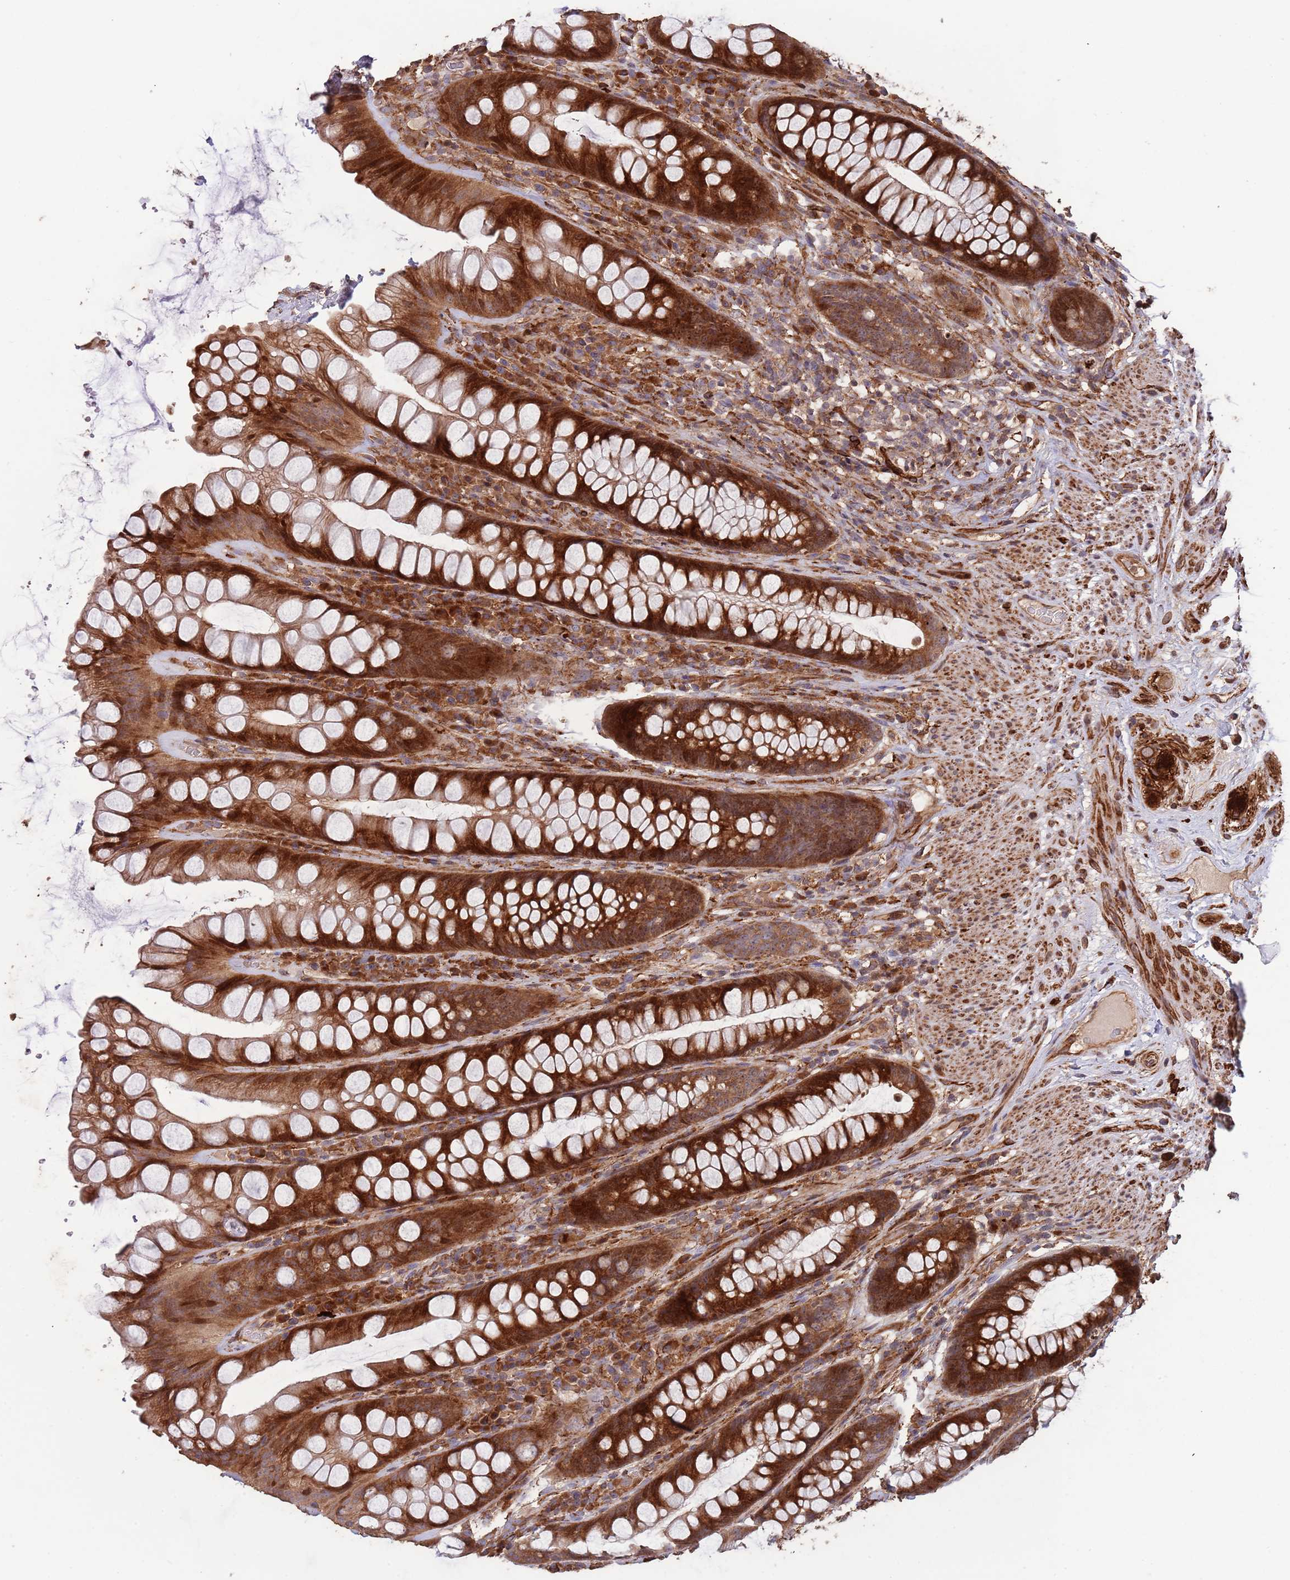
{"staining": {"intensity": "strong", "quantity": ">75%", "location": "cytoplasmic/membranous"}, "tissue": "rectum", "cell_type": "Glandular cells", "image_type": "normal", "snomed": [{"axis": "morphology", "description": "Normal tissue, NOS"}, {"axis": "topography", "description": "Rectum"}], "caption": "Immunohistochemistry of unremarkable rectum exhibits high levels of strong cytoplasmic/membranous expression in about >75% of glandular cells.", "gene": "ZNF428", "patient": {"sex": "male", "age": 74}}